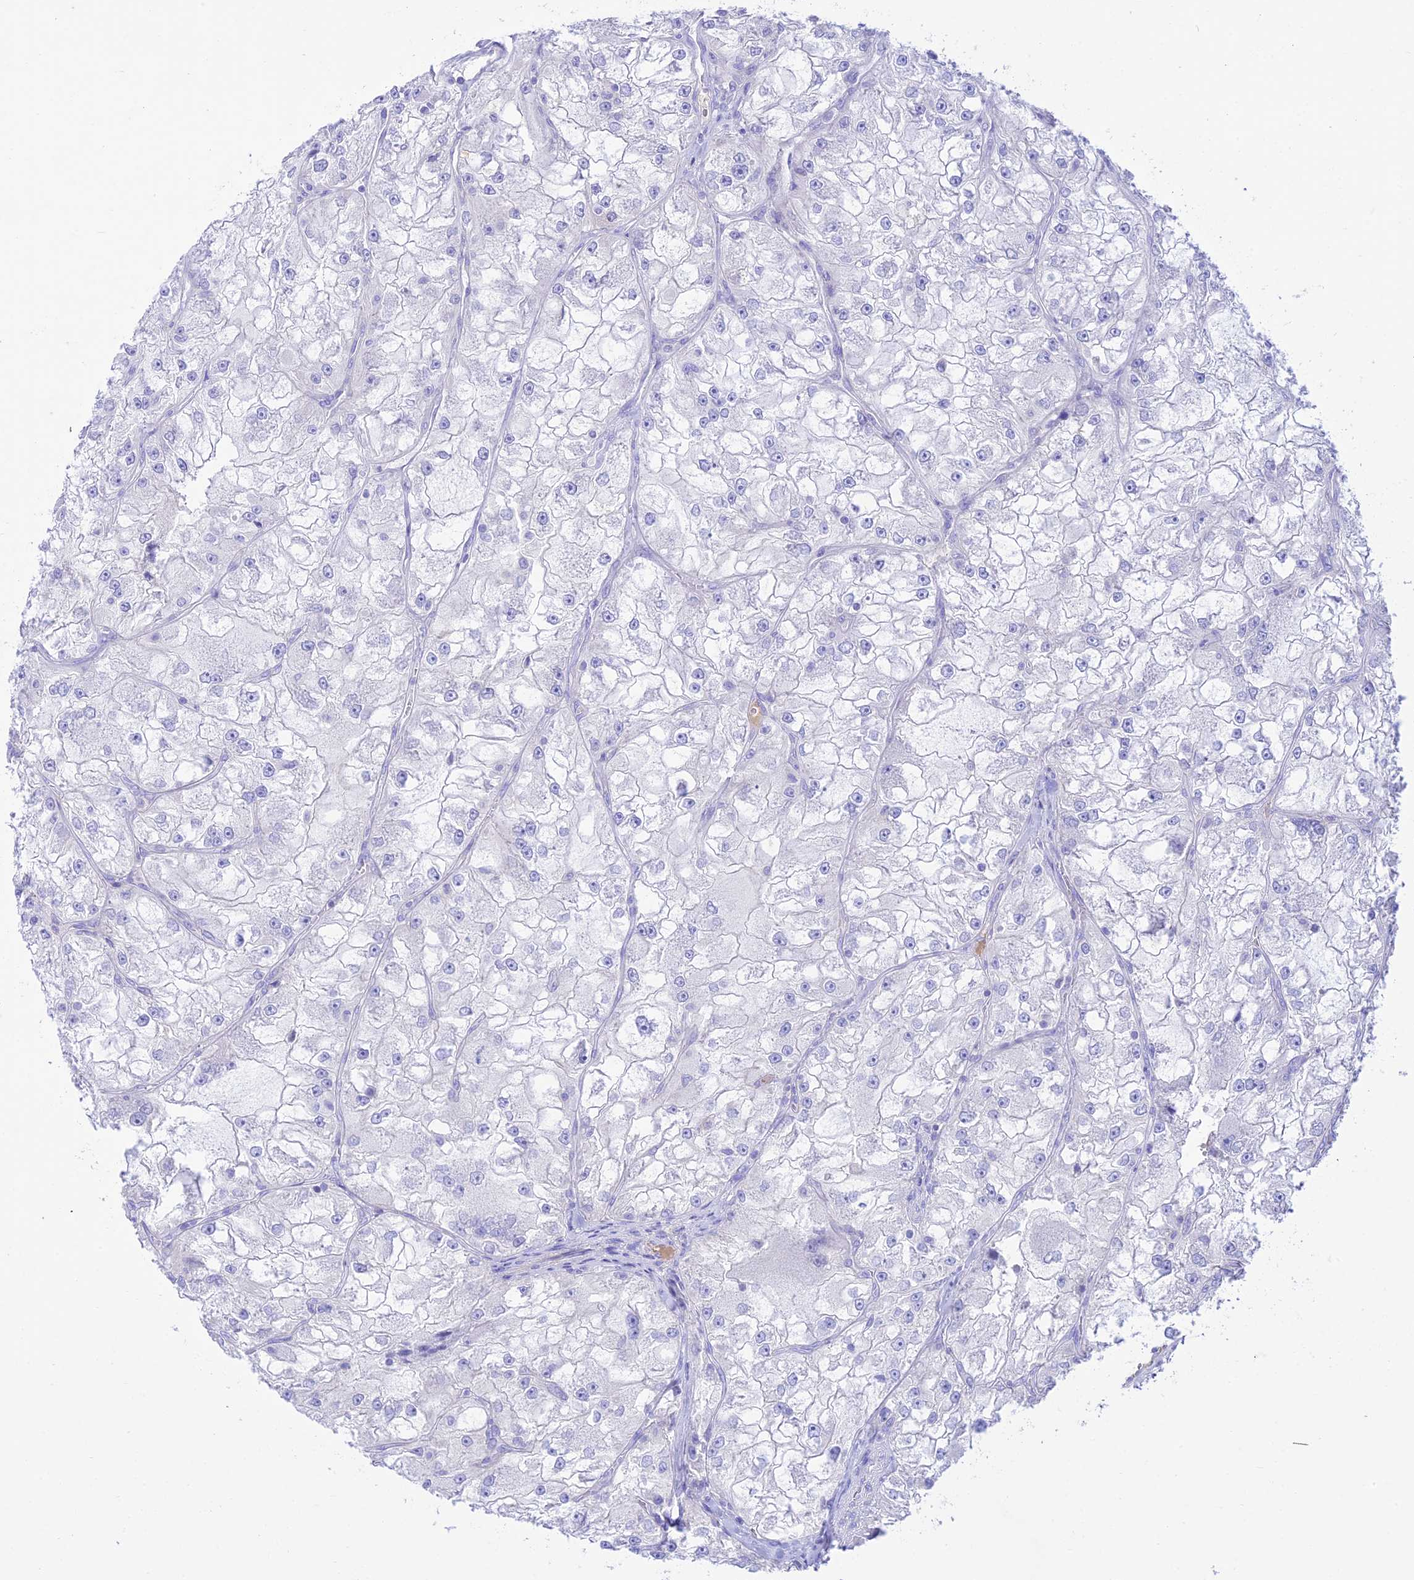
{"staining": {"intensity": "negative", "quantity": "none", "location": "none"}, "tissue": "renal cancer", "cell_type": "Tumor cells", "image_type": "cancer", "snomed": [{"axis": "morphology", "description": "Adenocarcinoma, NOS"}, {"axis": "topography", "description": "Kidney"}], "caption": "The image shows no significant expression in tumor cells of renal cancer.", "gene": "NLRP9", "patient": {"sex": "female", "age": 72}}